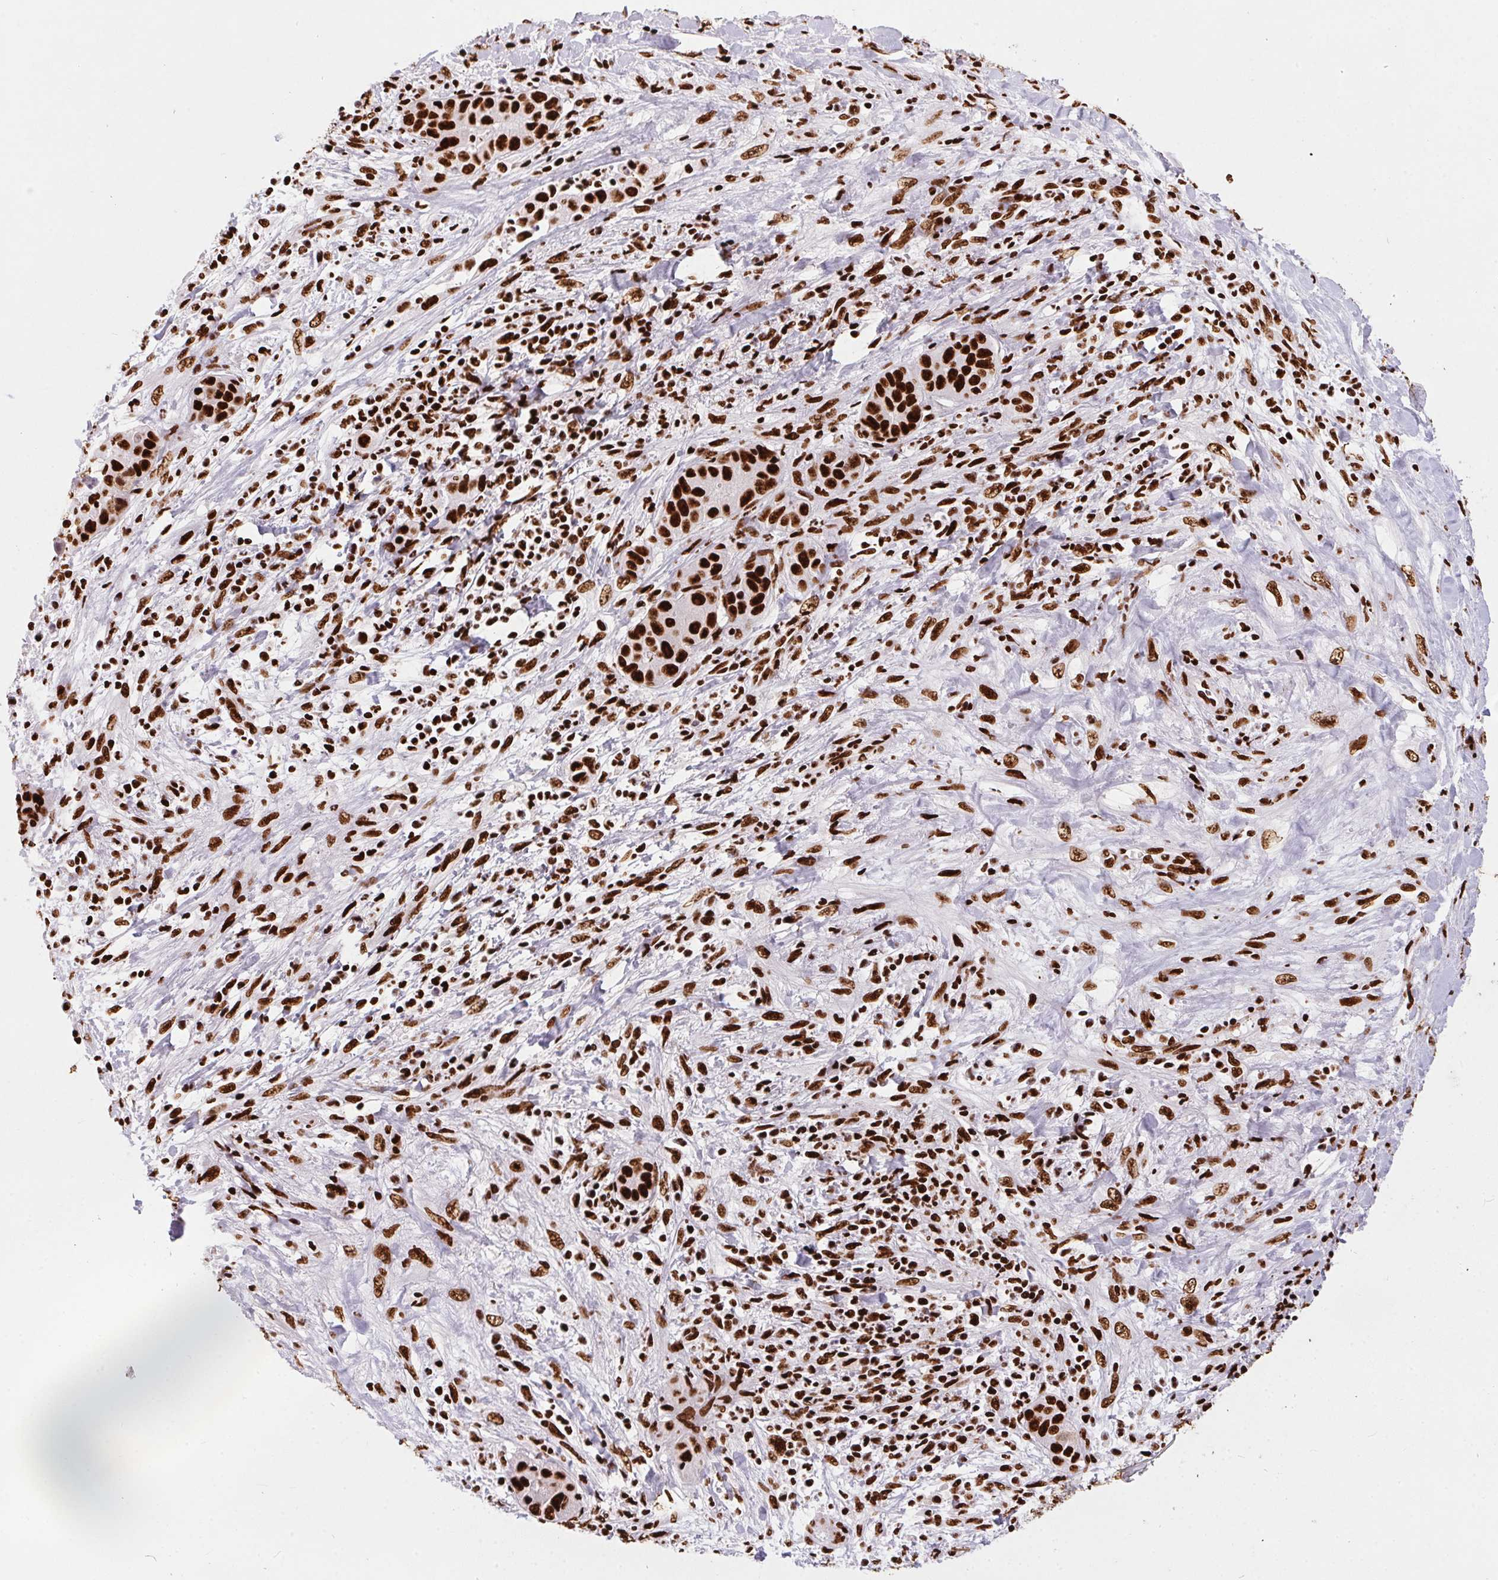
{"staining": {"intensity": "strong", "quantity": ">75%", "location": "nuclear"}, "tissue": "liver cancer", "cell_type": "Tumor cells", "image_type": "cancer", "snomed": [{"axis": "morphology", "description": "Cholangiocarcinoma"}, {"axis": "topography", "description": "Liver"}], "caption": "IHC micrograph of liver cancer (cholangiocarcinoma) stained for a protein (brown), which shows high levels of strong nuclear expression in about >75% of tumor cells.", "gene": "PAGE3", "patient": {"sex": "female", "age": 52}}